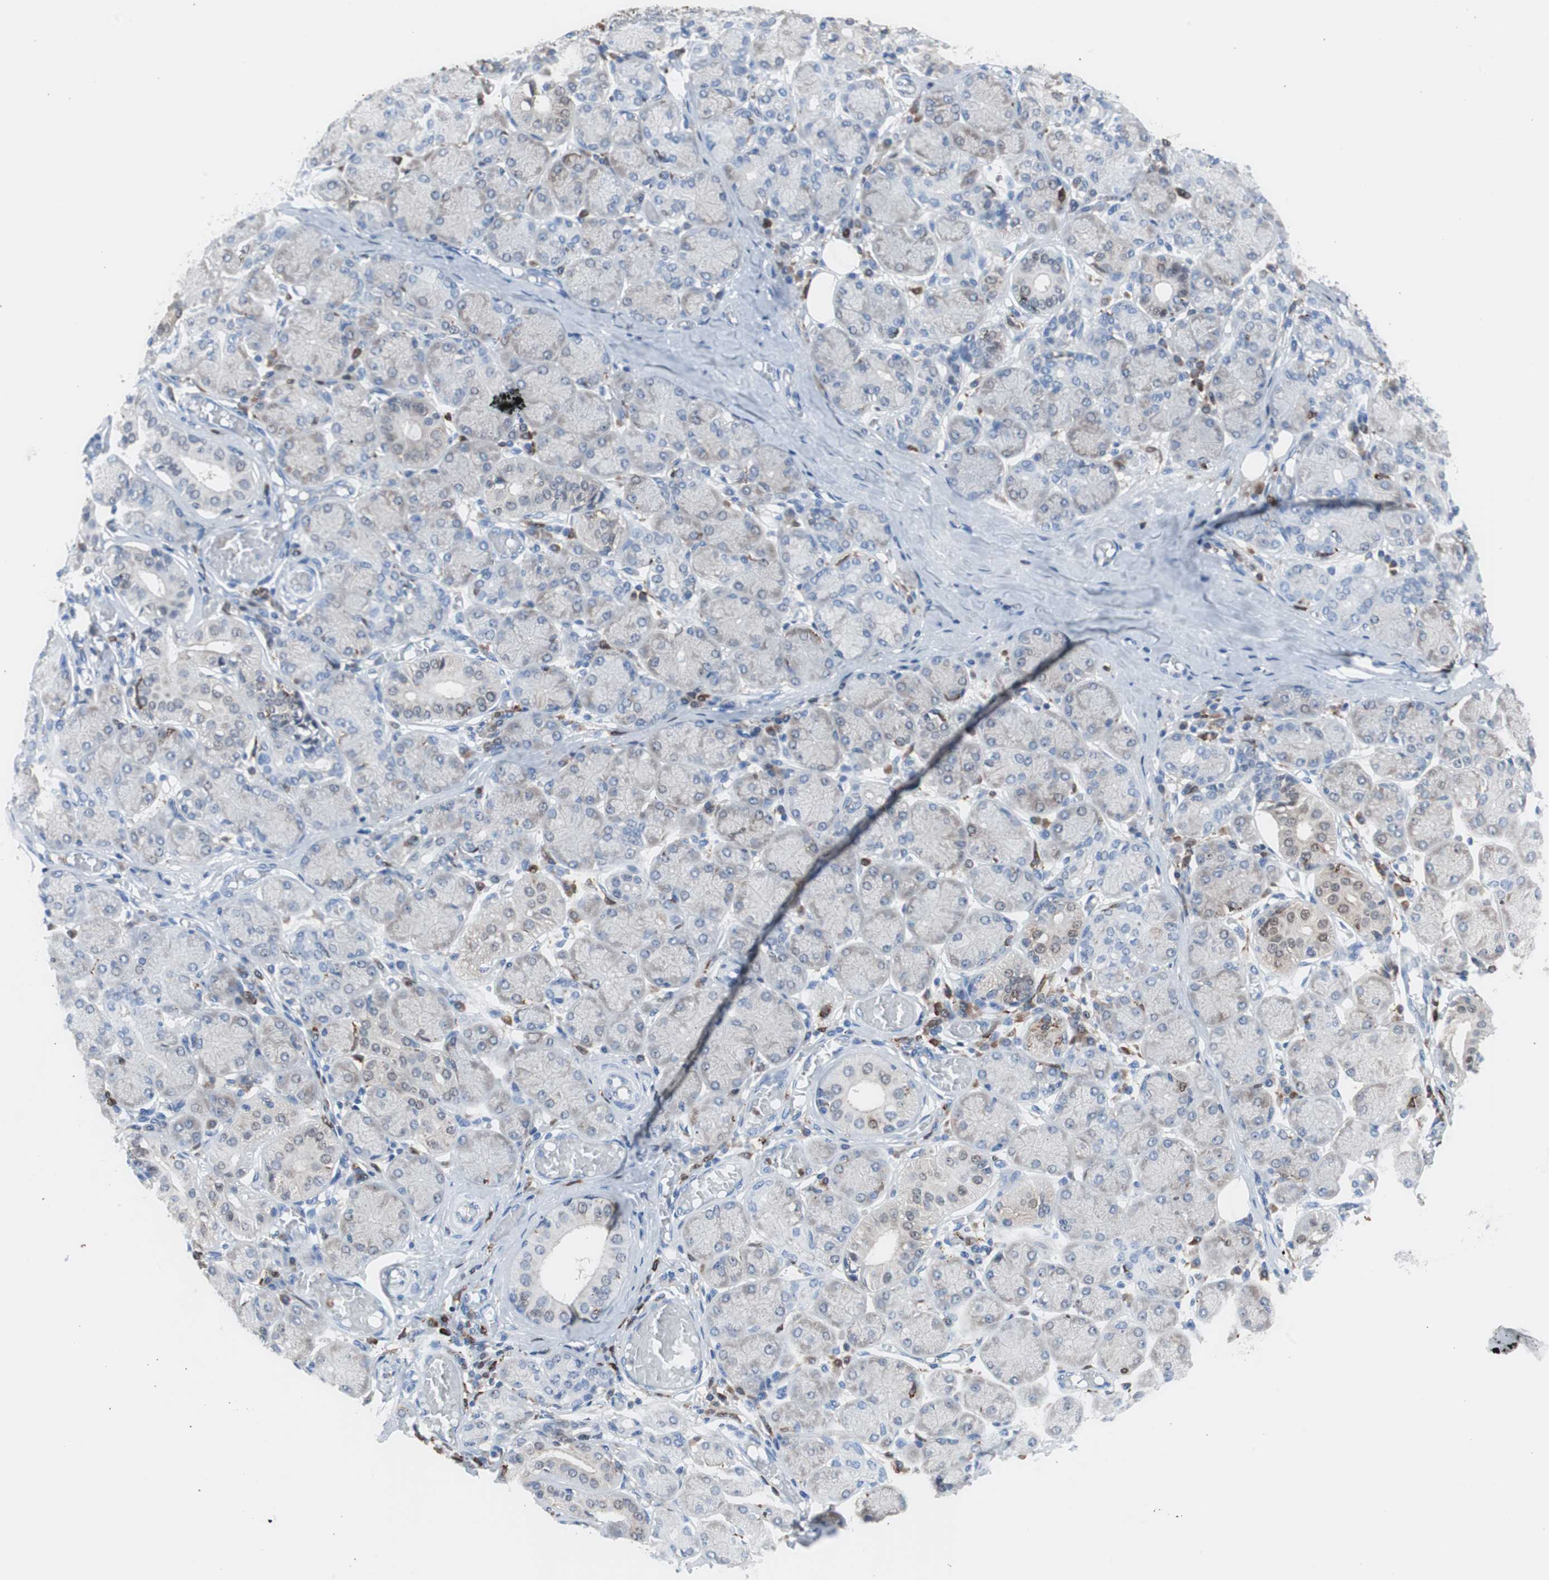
{"staining": {"intensity": "weak", "quantity": "<25%", "location": "cytoplasmic/membranous"}, "tissue": "salivary gland", "cell_type": "Glandular cells", "image_type": "normal", "snomed": [{"axis": "morphology", "description": "Normal tissue, NOS"}, {"axis": "topography", "description": "Salivary gland"}], "caption": "IHC micrograph of benign salivary gland stained for a protein (brown), which exhibits no staining in glandular cells. Nuclei are stained in blue.", "gene": "SYK", "patient": {"sex": "female", "age": 24}}